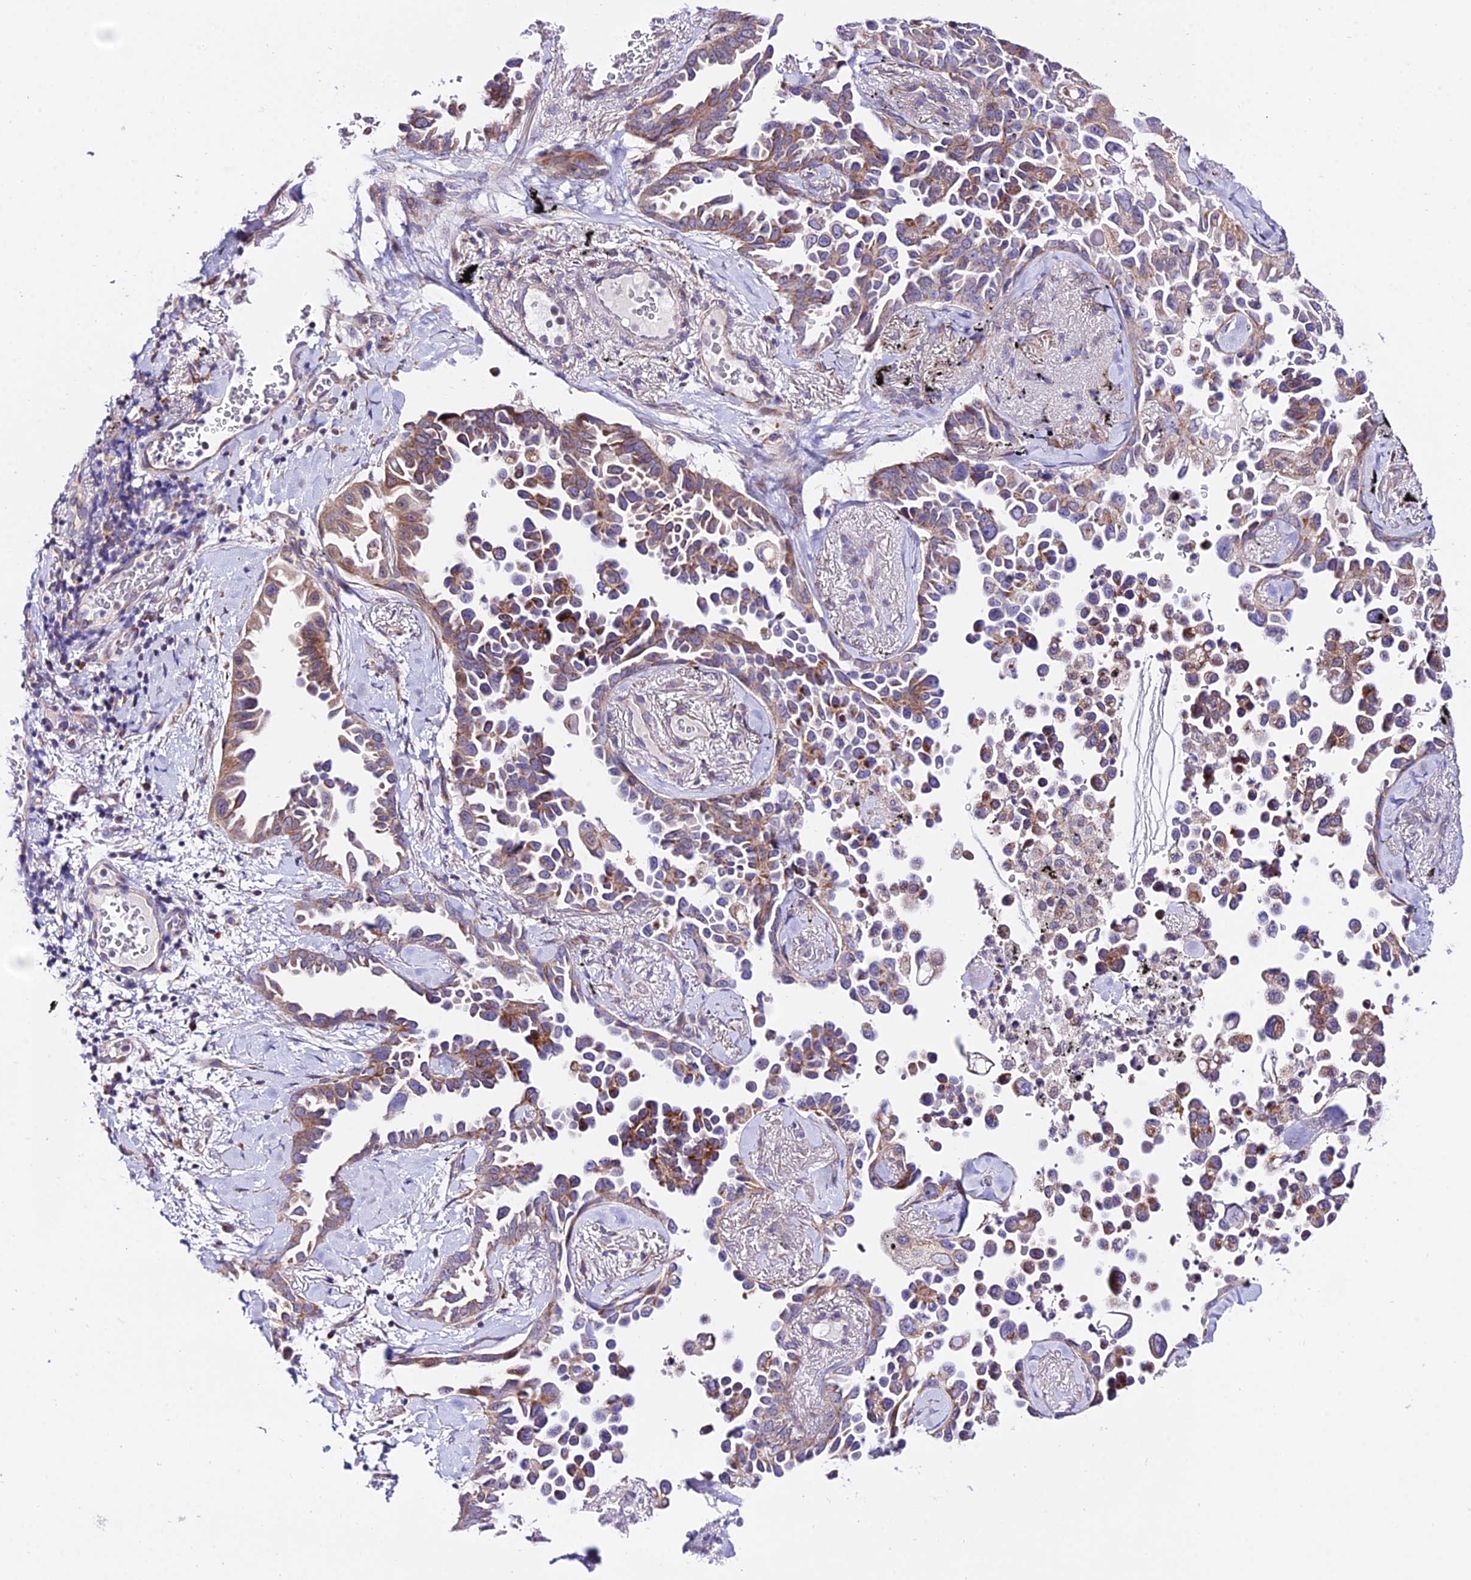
{"staining": {"intensity": "moderate", "quantity": ">75%", "location": "cytoplasmic/membranous"}, "tissue": "lung cancer", "cell_type": "Tumor cells", "image_type": "cancer", "snomed": [{"axis": "morphology", "description": "Adenocarcinoma, NOS"}, {"axis": "topography", "description": "Lung"}], "caption": "Immunohistochemistry (IHC) (DAB (3,3'-diaminobenzidine)) staining of human lung cancer reveals moderate cytoplasmic/membranous protein positivity in approximately >75% of tumor cells.", "gene": "ATP5PB", "patient": {"sex": "female", "age": 67}}